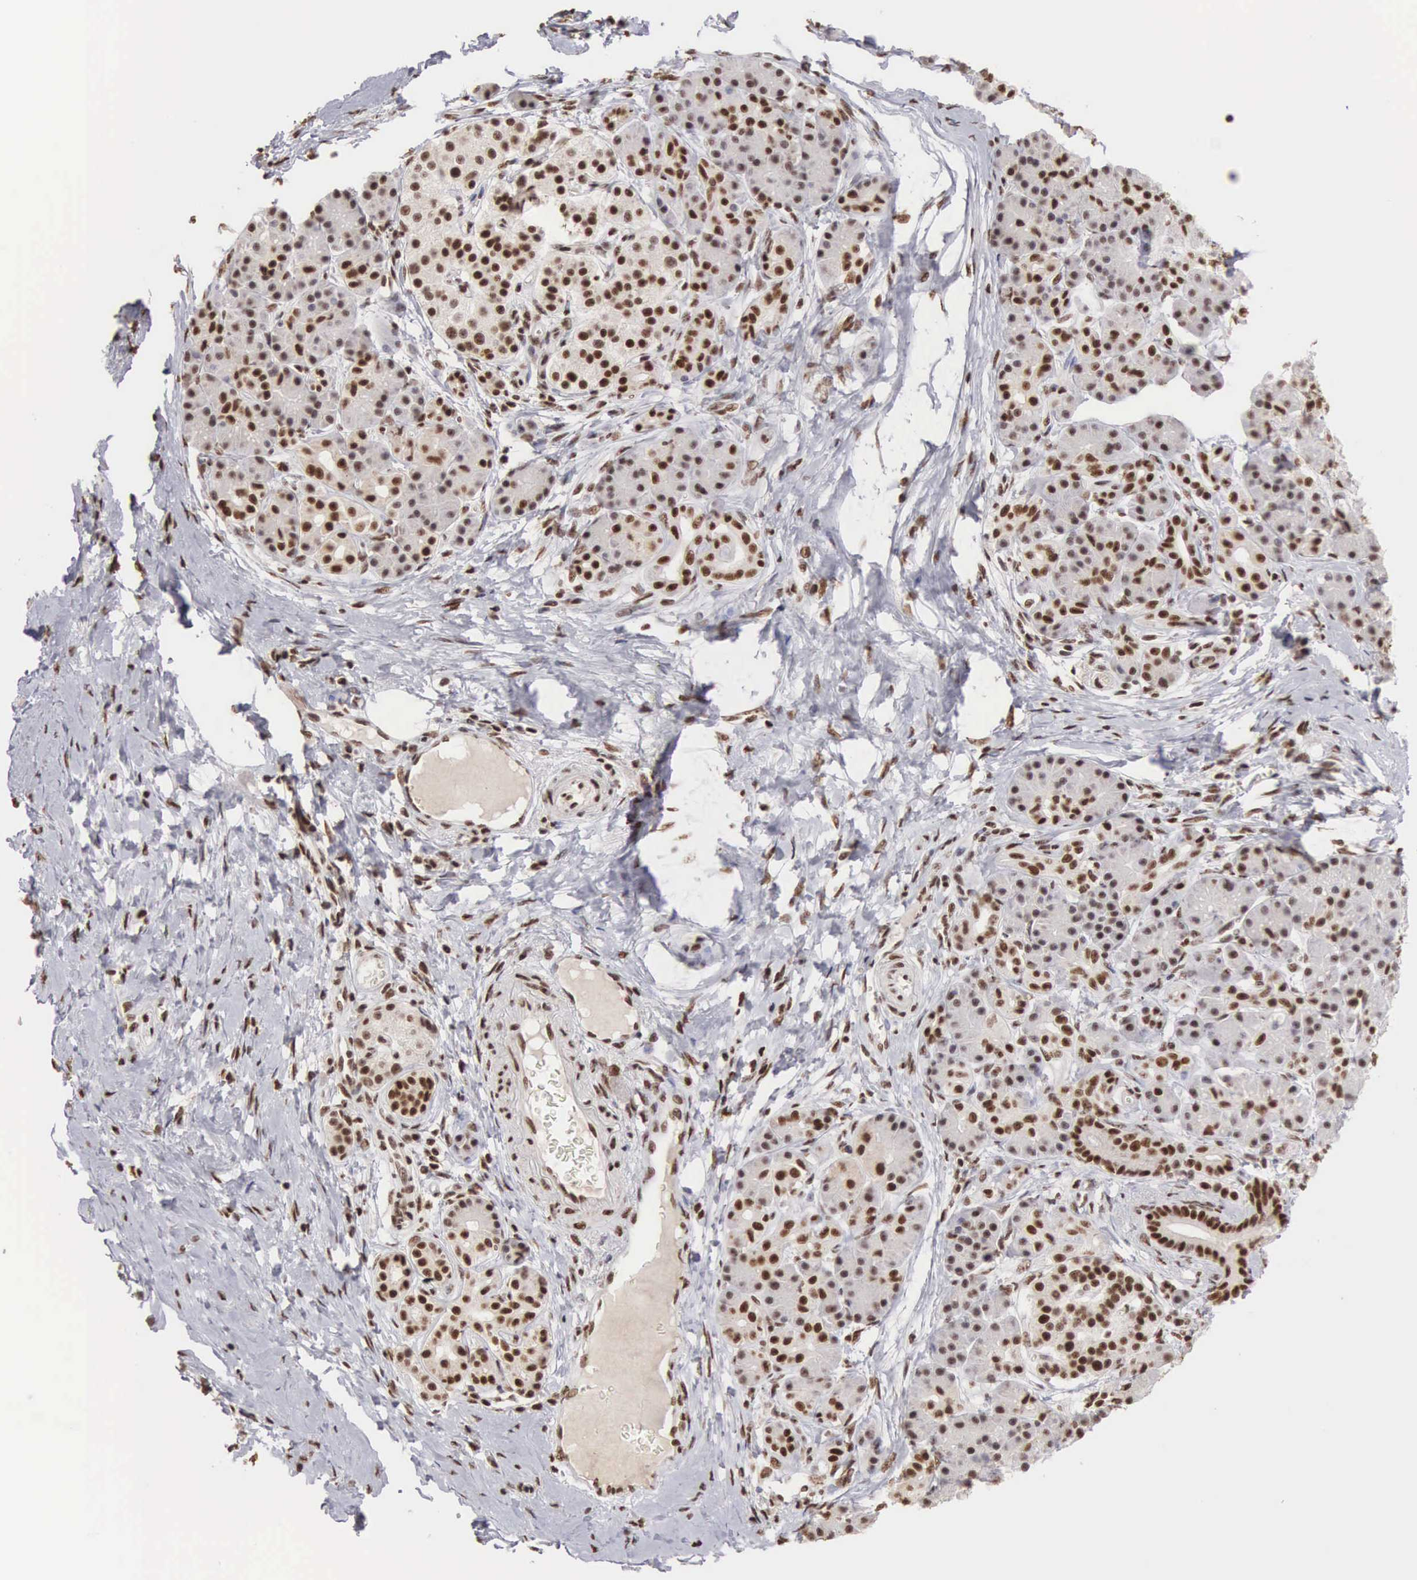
{"staining": {"intensity": "moderate", "quantity": ">75%", "location": "nuclear"}, "tissue": "pancreatic cancer", "cell_type": "Tumor cells", "image_type": "cancer", "snomed": [{"axis": "morphology", "description": "Adenocarcinoma, NOS"}, {"axis": "topography", "description": "Pancreas"}], "caption": "Pancreatic cancer (adenocarcinoma) was stained to show a protein in brown. There is medium levels of moderate nuclear expression in approximately >75% of tumor cells.", "gene": "HTATSF1", "patient": {"sex": "female", "age": 66}}